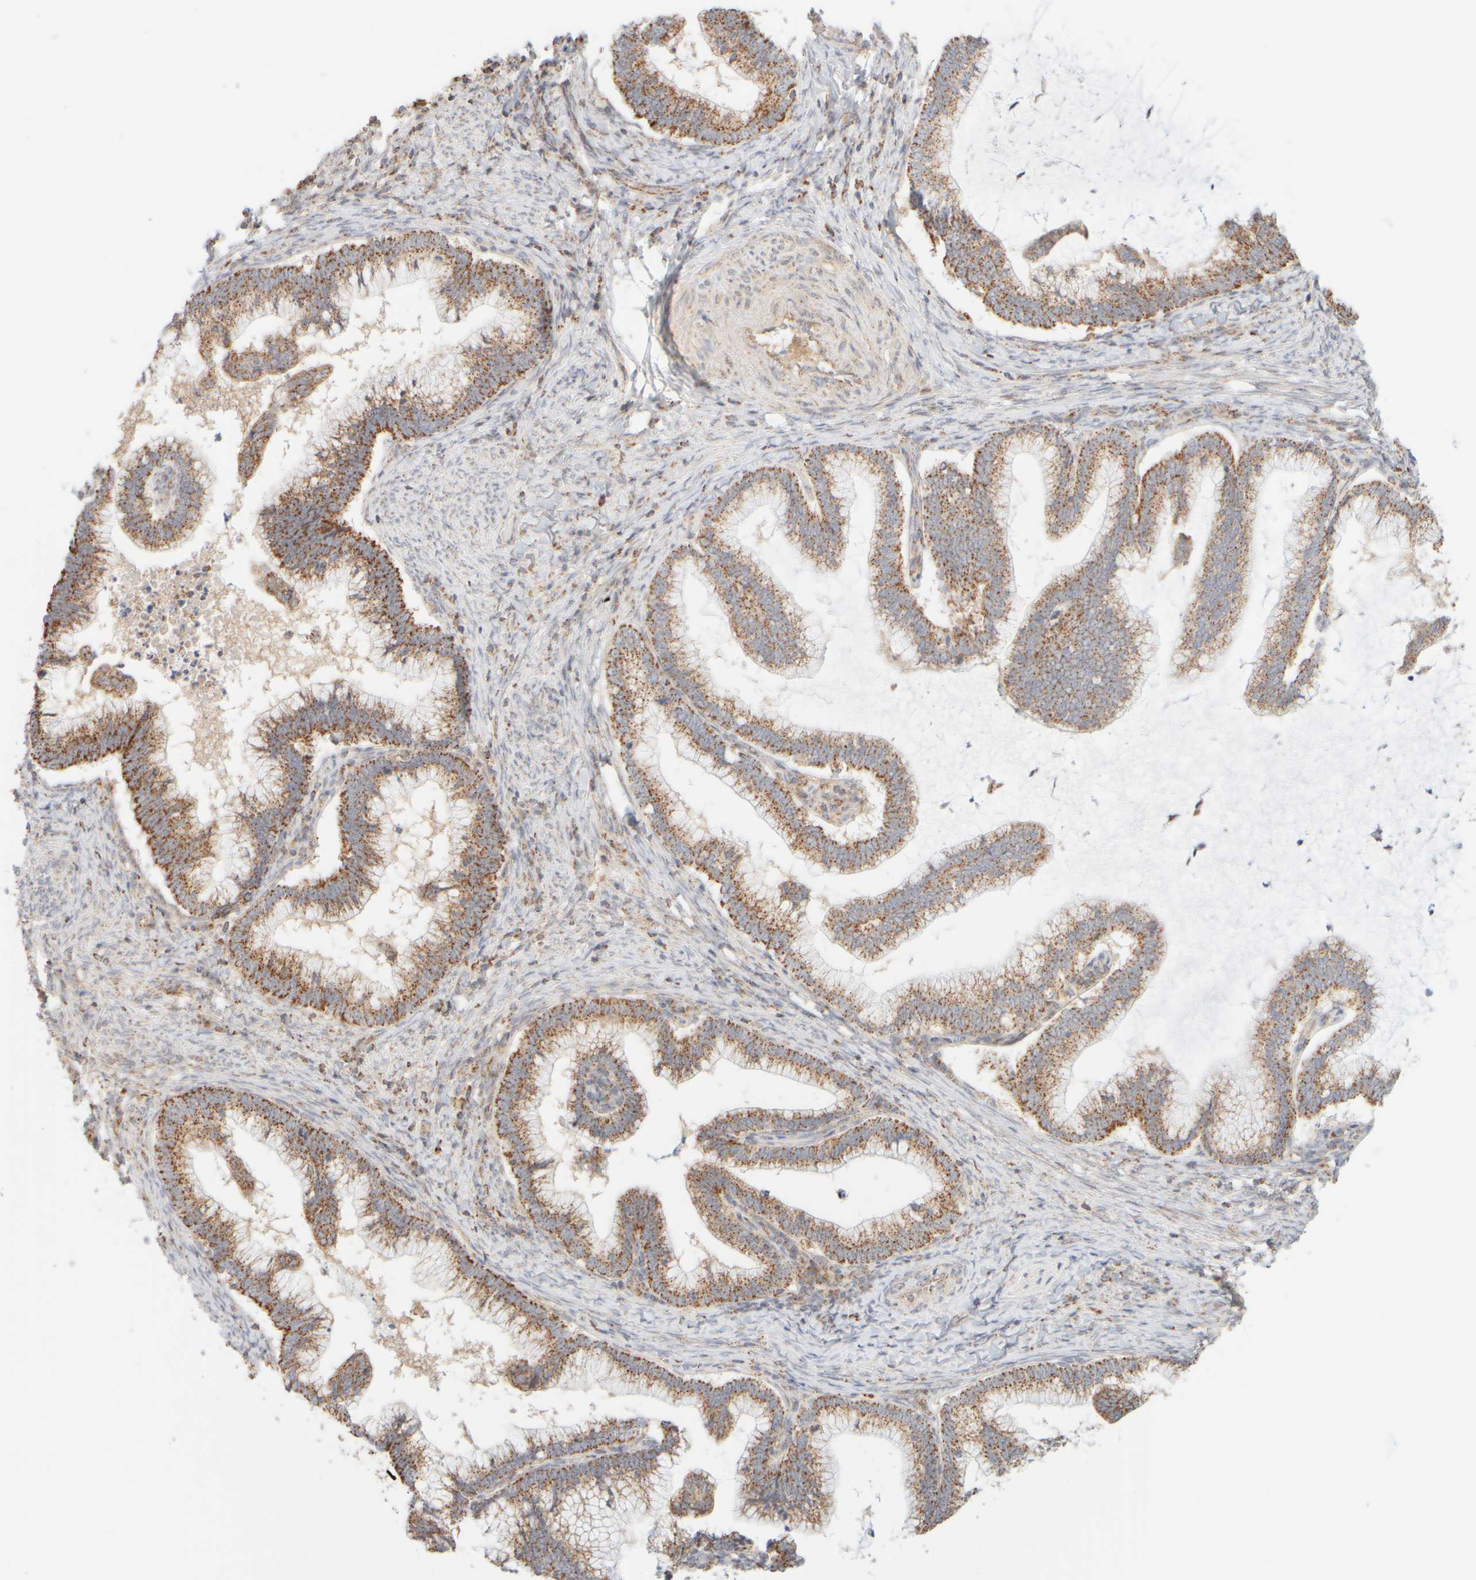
{"staining": {"intensity": "moderate", "quantity": ">75%", "location": "cytoplasmic/membranous"}, "tissue": "cervical cancer", "cell_type": "Tumor cells", "image_type": "cancer", "snomed": [{"axis": "morphology", "description": "Adenocarcinoma, NOS"}, {"axis": "topography", "description": "Cervix"}], "caption": "Immunohistochemical staining of human cervical cancer (adenocarcinoma) shows medium levels of moderate cytoplasmic/membranous protein expression in about >75% of tumor cells.", "gene": "APBB2", "patient": {"sex": "female", "age": 36}}